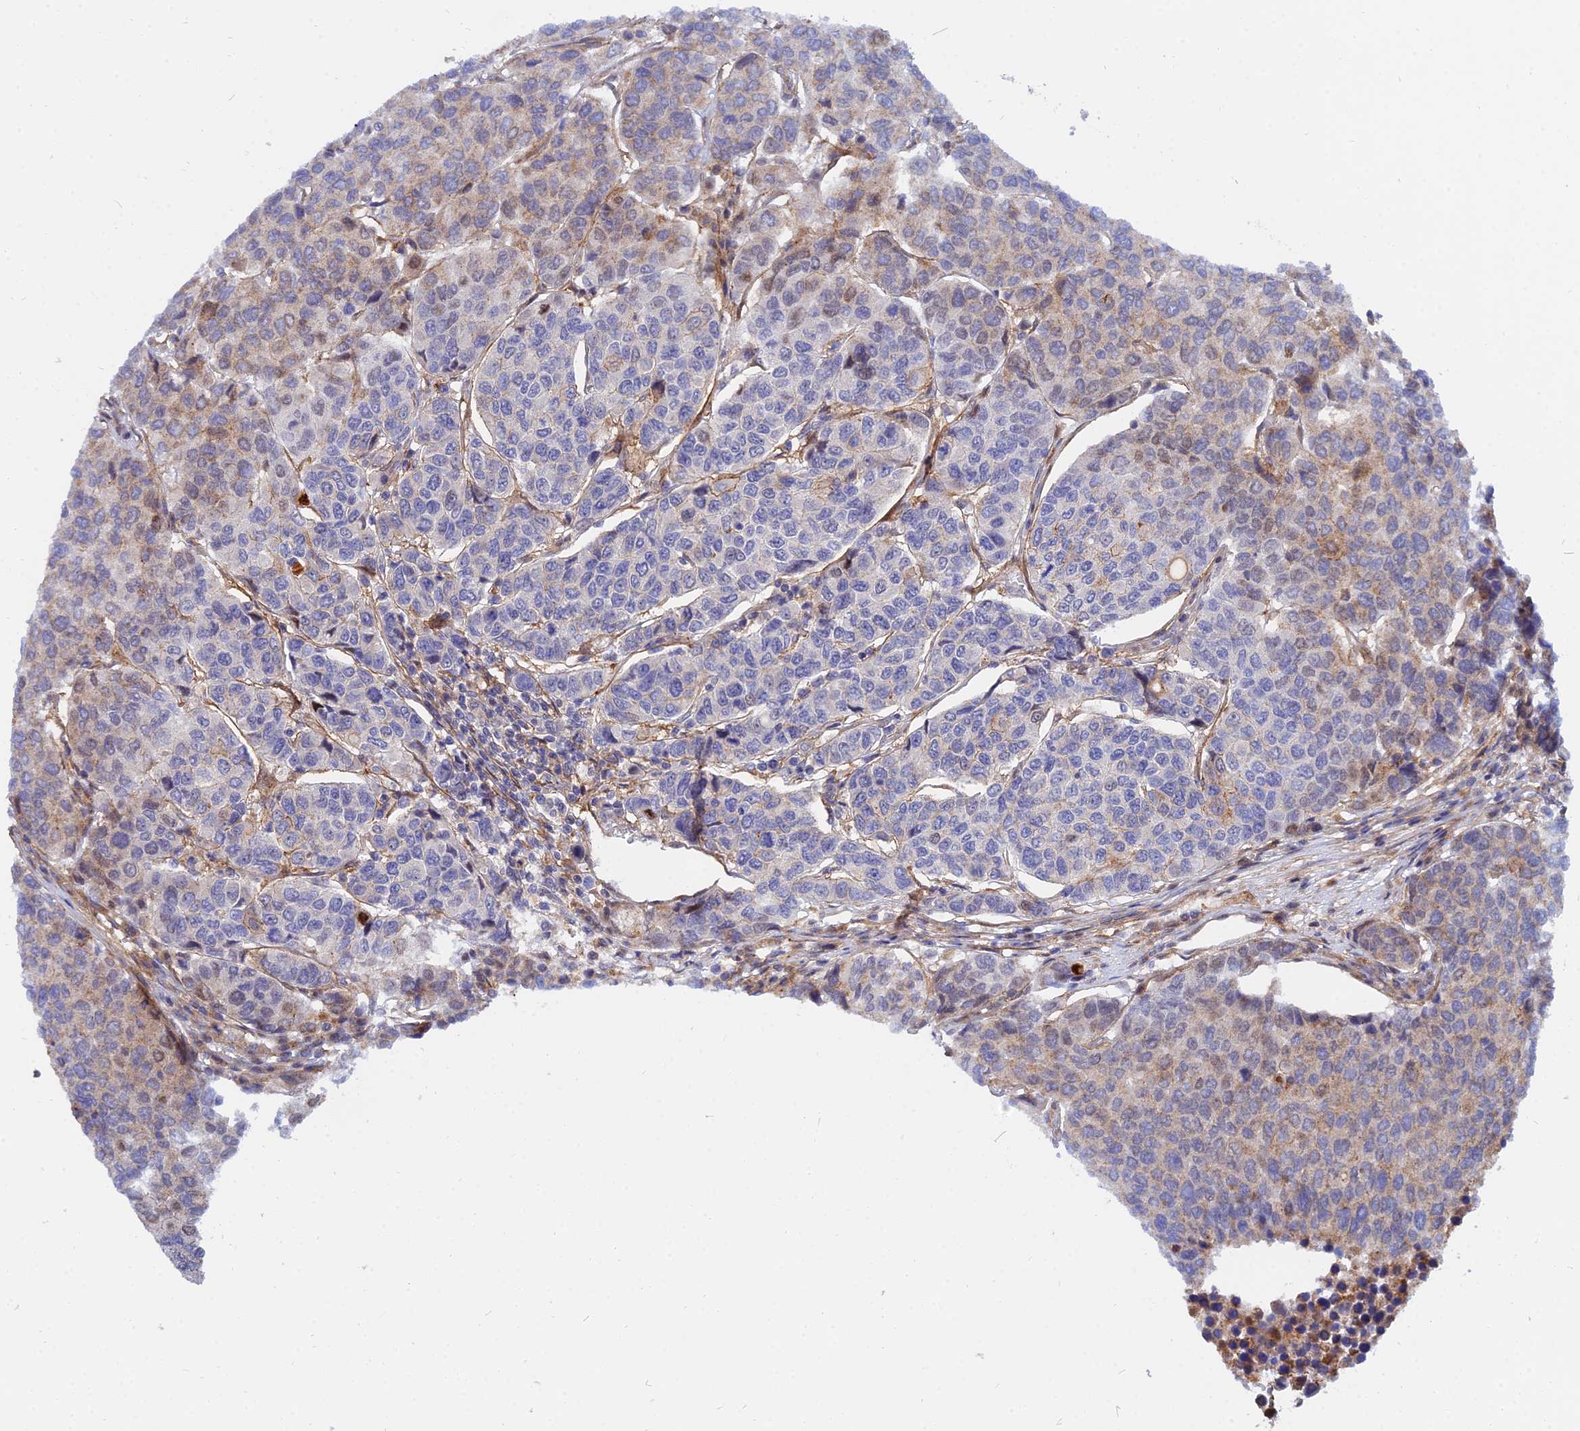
{"staining": {"intensity": "moderate", "quantity": "<25%", "location": "cytoplasmic/membranous"}, "tissue": "breast cancer", "cell_type": "Tumor cells", "image_type": "cancer", "snomed": [{"axis": "morphology", "description": "Duct carcinoma"}, {"axis": "topography", "description": "Breast"}], "caption": "The photomicrograph exhibits immunohistochemical staining of breast infiltrating ductal carcinoma. There is moderate cytoplasmic/membranous expression is seen in approximately <25% of tumor cells.", "gene": "TRIM43B", "patient": {"sex": "female", "age": 55}}